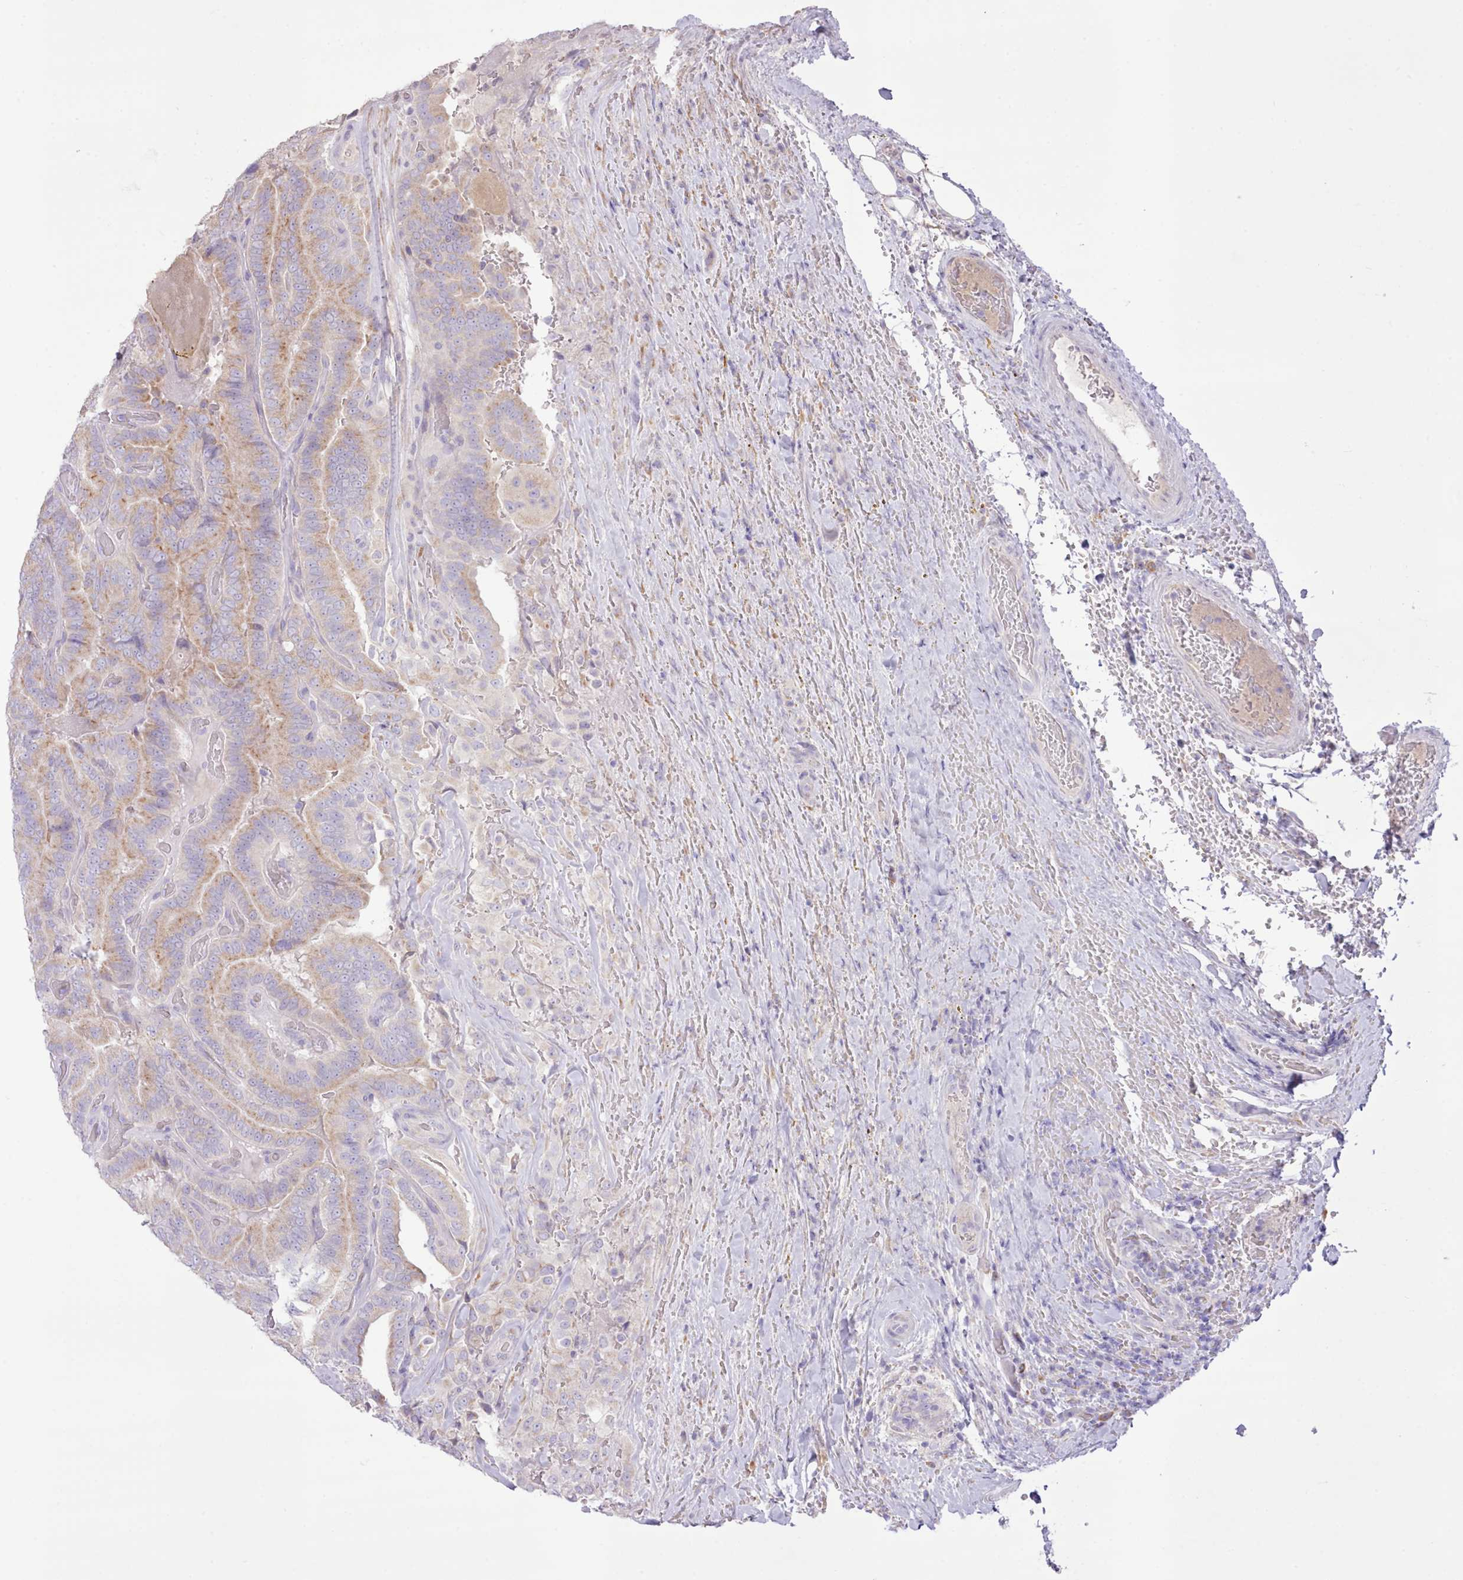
{"staining": {"intensity": "moderate", "quantity": ">75%", "location": "cytoplasmic/membranous"}, "tissue": "thyroid cancer", "cell_type": "Tumor cells", "image_type": "cancer", "snomed": [{"axis": "morphology", "description": "Papillary adenocarcinoma, NOS"}, {"axis": "topography", "description": "Thyroid gland"}], "caption": "Protein expression analysis of human thyroid cancer reveals moderate cytoplasmic/membranous expression in approximately >75% of tumor cells. The staining is performed using DAB (3,3'-diaminobenzidine) brown chromogen to label protein expression. The nuclei are counter-stained blue using hematoxylin.", "gene": "CCL1", "patient": {"sex": "male", "age": 61}}